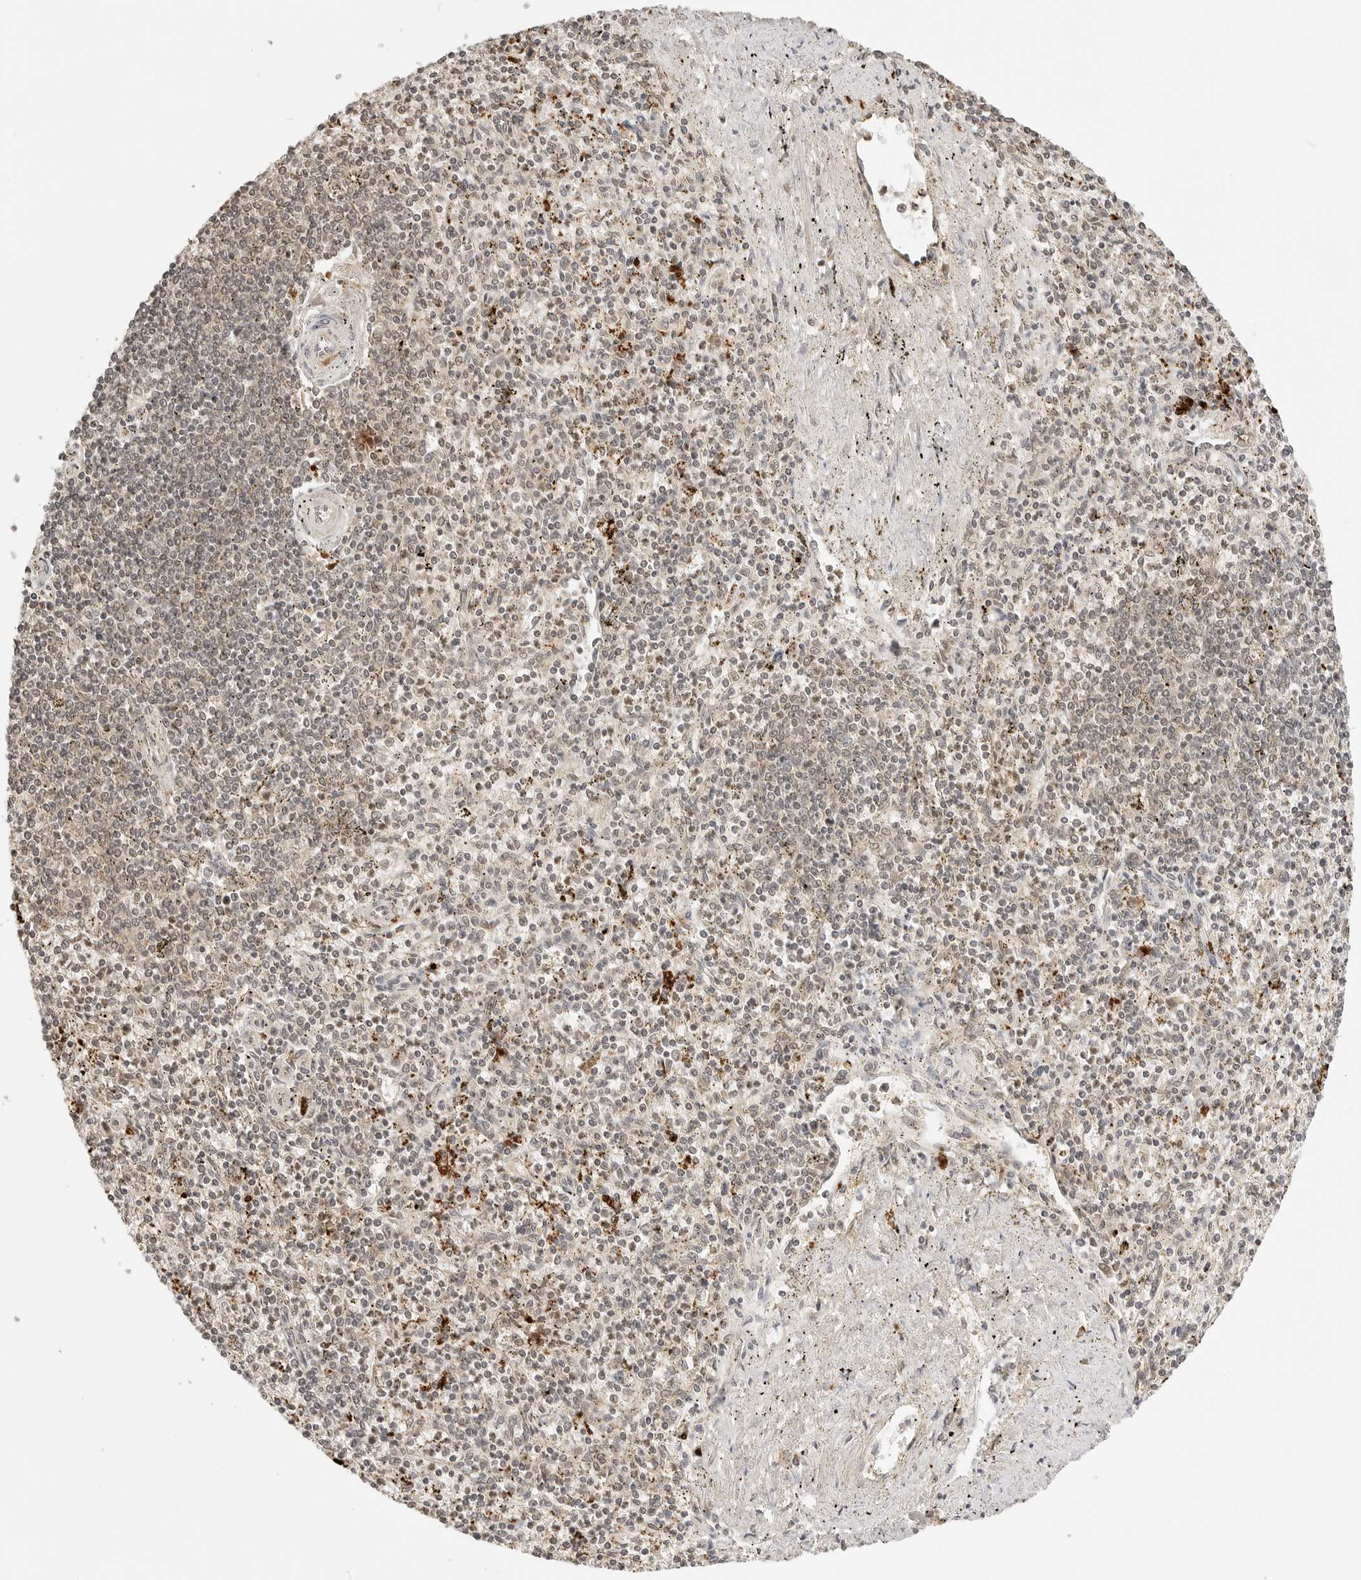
{"staining": {"intensity": "weak", "quantity": "25%-75%", "location": "cytoplasmic/membranous,nuclear"}, "tissue": "spleen", "cell_type": "Cells in red pulp", "image_type": "normal", "snomed": [{"axis": "morphology", "description": "Normal tissue, NOS"}, {"axis": "topography", "description": "Spleen"}], "caption": "Normal spleen was stained to show a protein in brown. There is low levels of weak cytoplasmic/membranous,nuclear expression in approximately 25%-75% of cells in red pulp. Immunohistochemistry (ihc) stains the protein of interest in brown and the nuclei are stained blue.", "gene": "GPR34", "patient": {"sex": "male", "age": 72}}